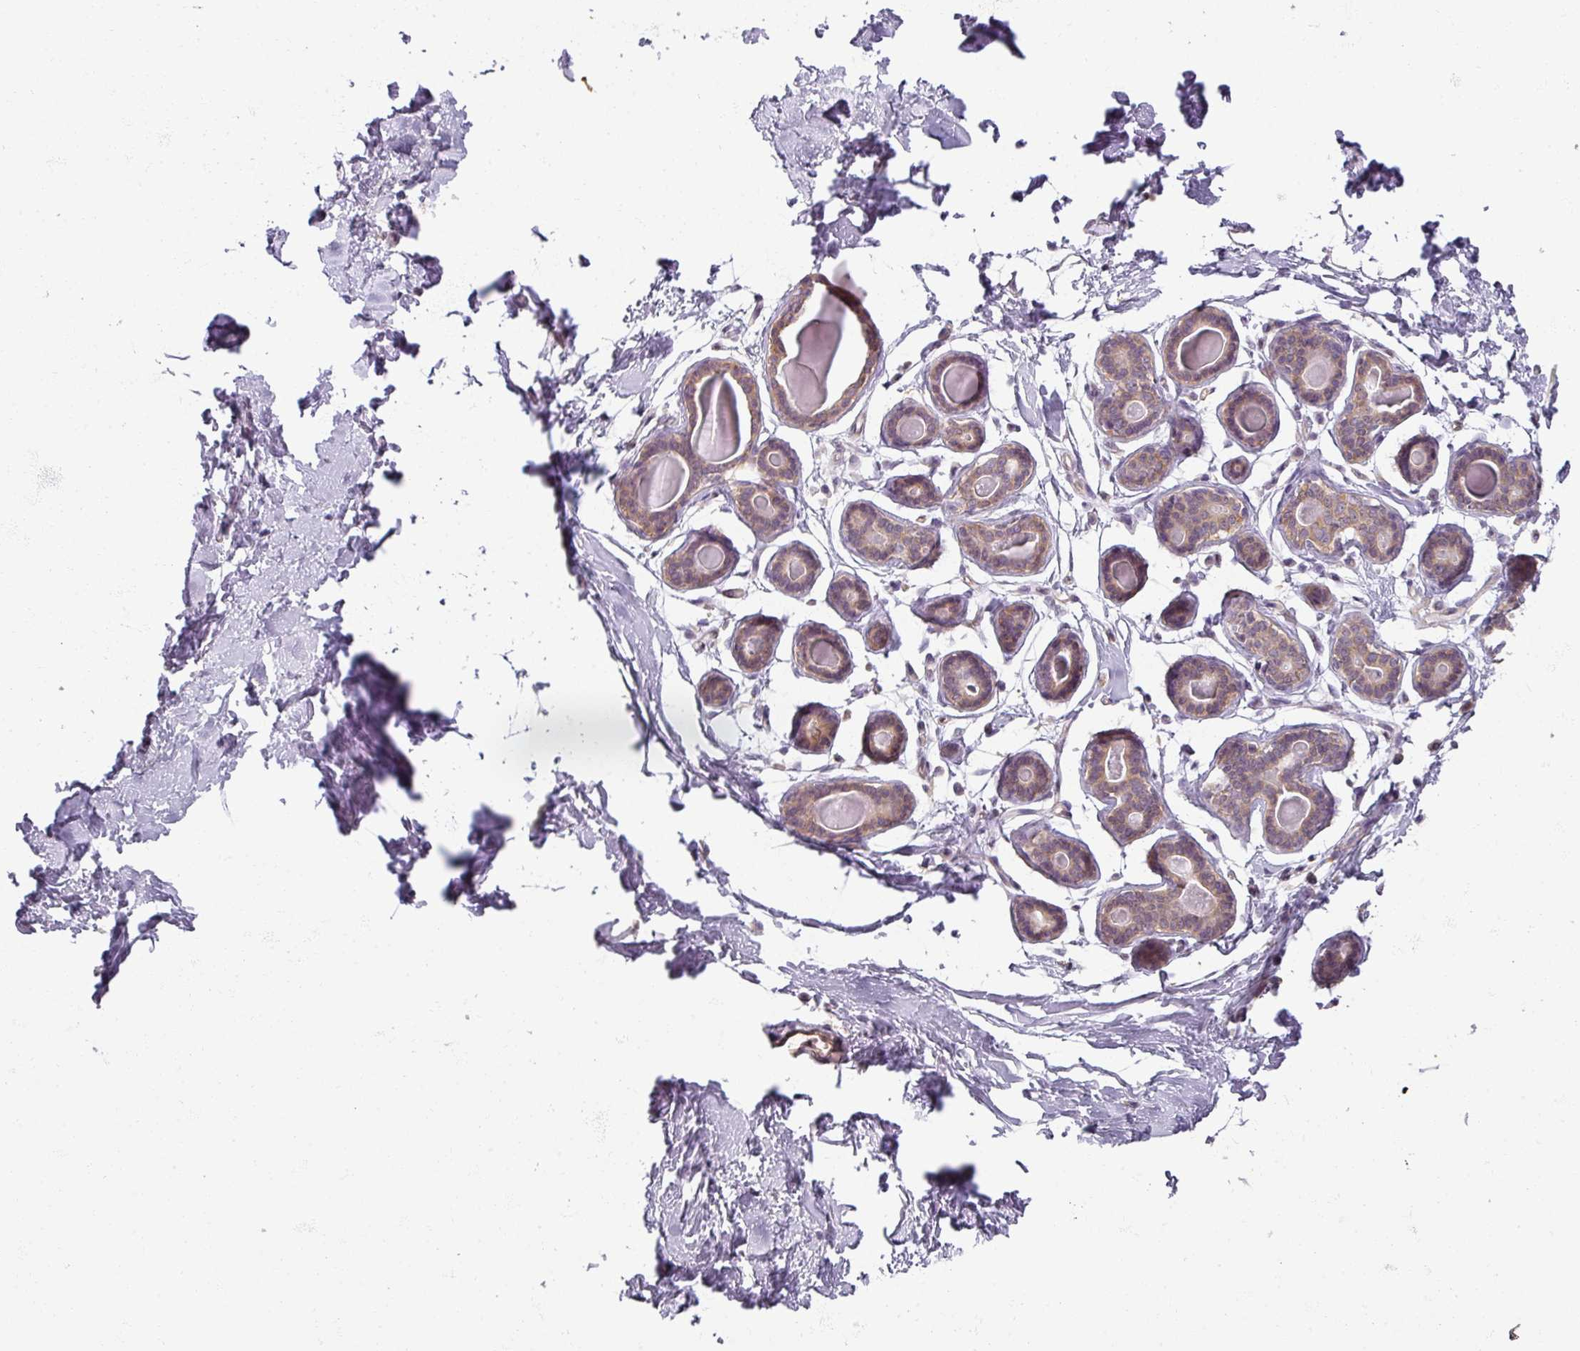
{"staining": {"intensity": "negative", "quantity": "none", "location": "none"}, "tissue": "breast", "cell_type": "Adipocytes", "image_type": "normal", "snomed": [{"axis": "morphology", "description": "Normal tissue, NOS"}, {"axis": "topography", "description": "Breast"}], "caption": "Immunohistochemistry image of benign breast: breast stained with DAB (3,3'-diaminobenzidine) demonstrates no significant protein staining in adipocytes.", "gene": "AGPAT4", "patient": {"sex": "female", "age": 23}}